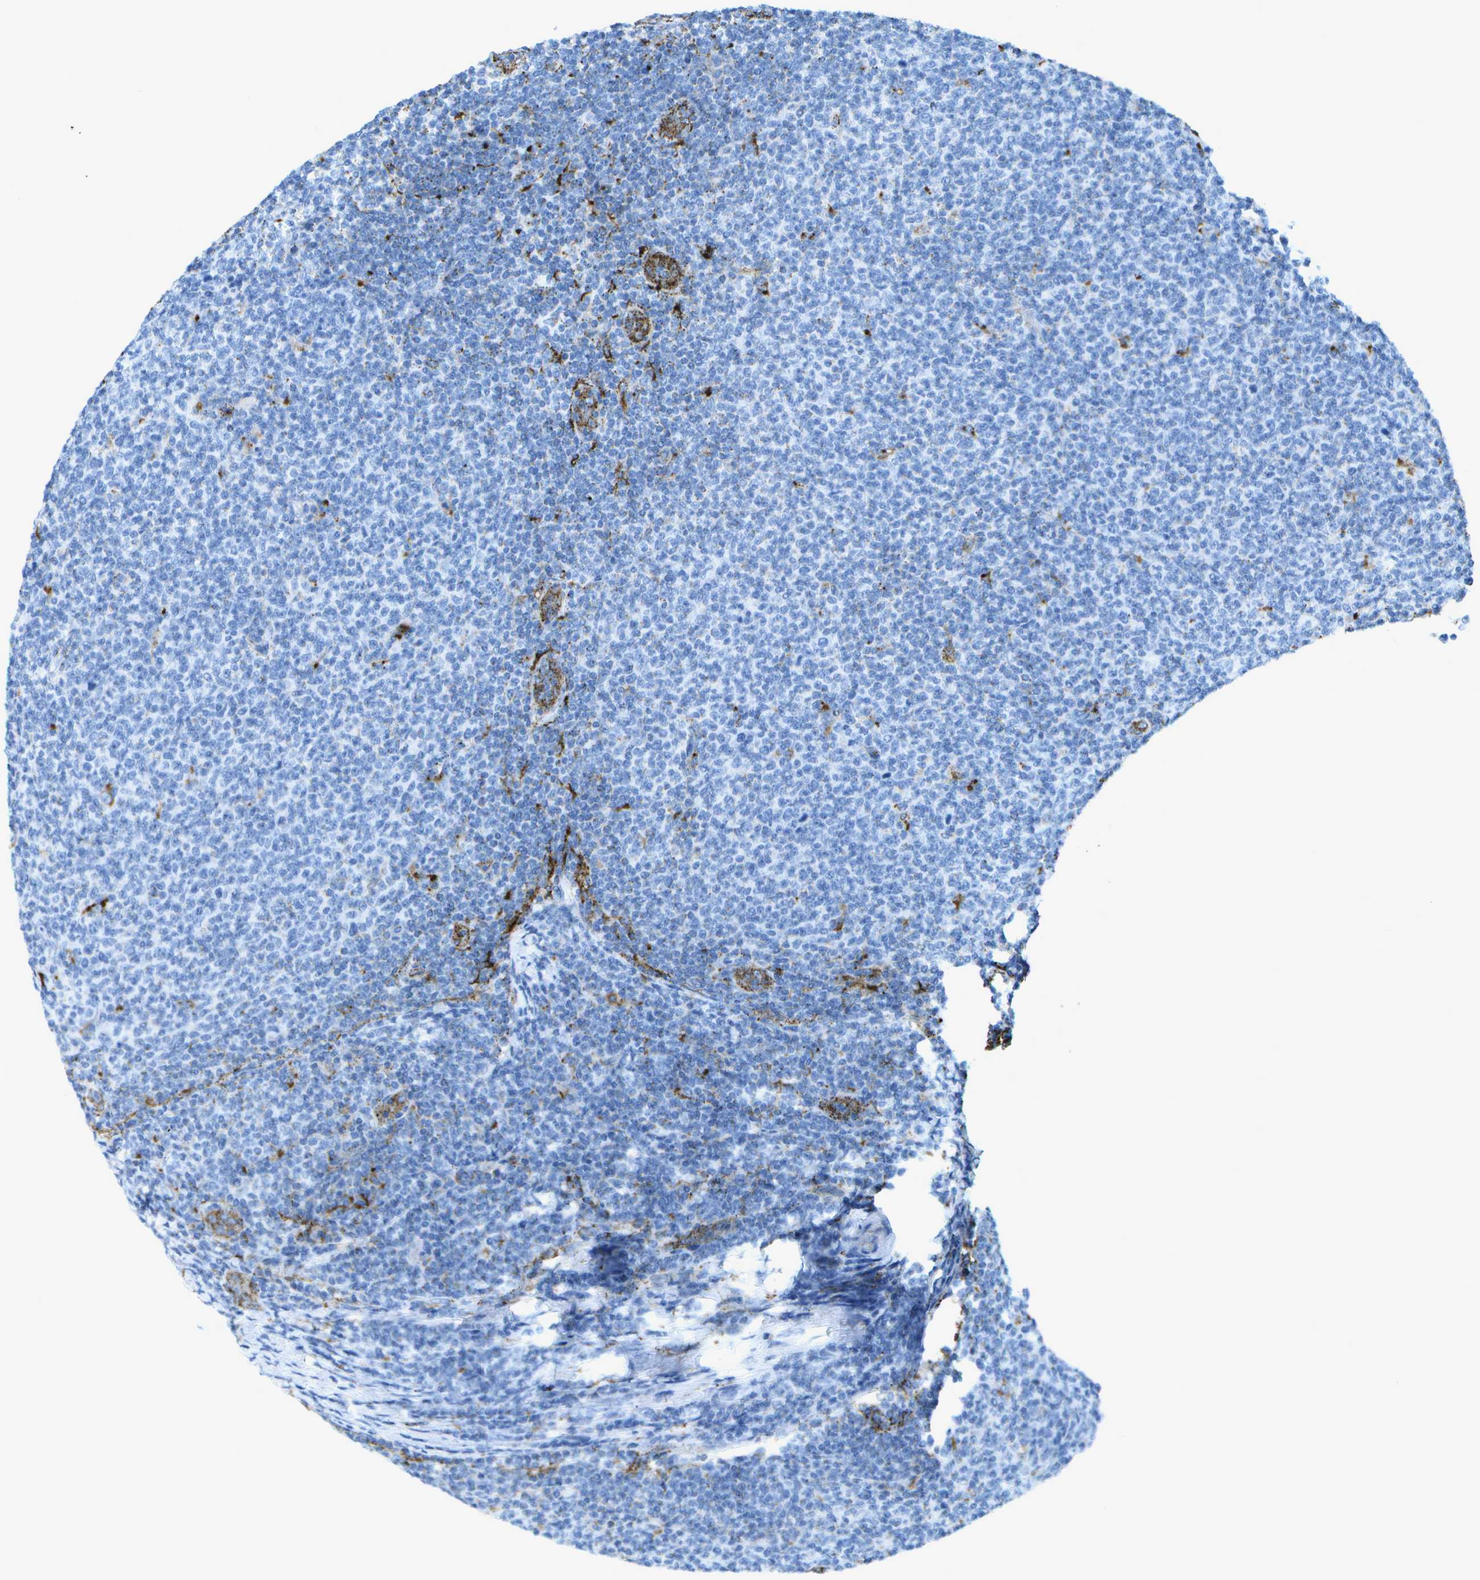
{"staining": {"intensity": "negative", "quantity": "none", "location": "none"}, "tissue": "lymphoma", "cell_type": "Tumor cells", "image_type": "cancer", "snomed": [{"axis": "morphology", "description": "Malignant lymphoma, non-Hodgkin's type, Low grade"}, {"axis": "topography", "description": "Lymph node"}], "caption": "DAB immunohistochemical staining of low-grade malignant lymphoma, non-Hodgkin's type exhibits no significant staining in tumor cells.", "gene": "PRCP", "patient": {"sex": "male", "age": 66}}